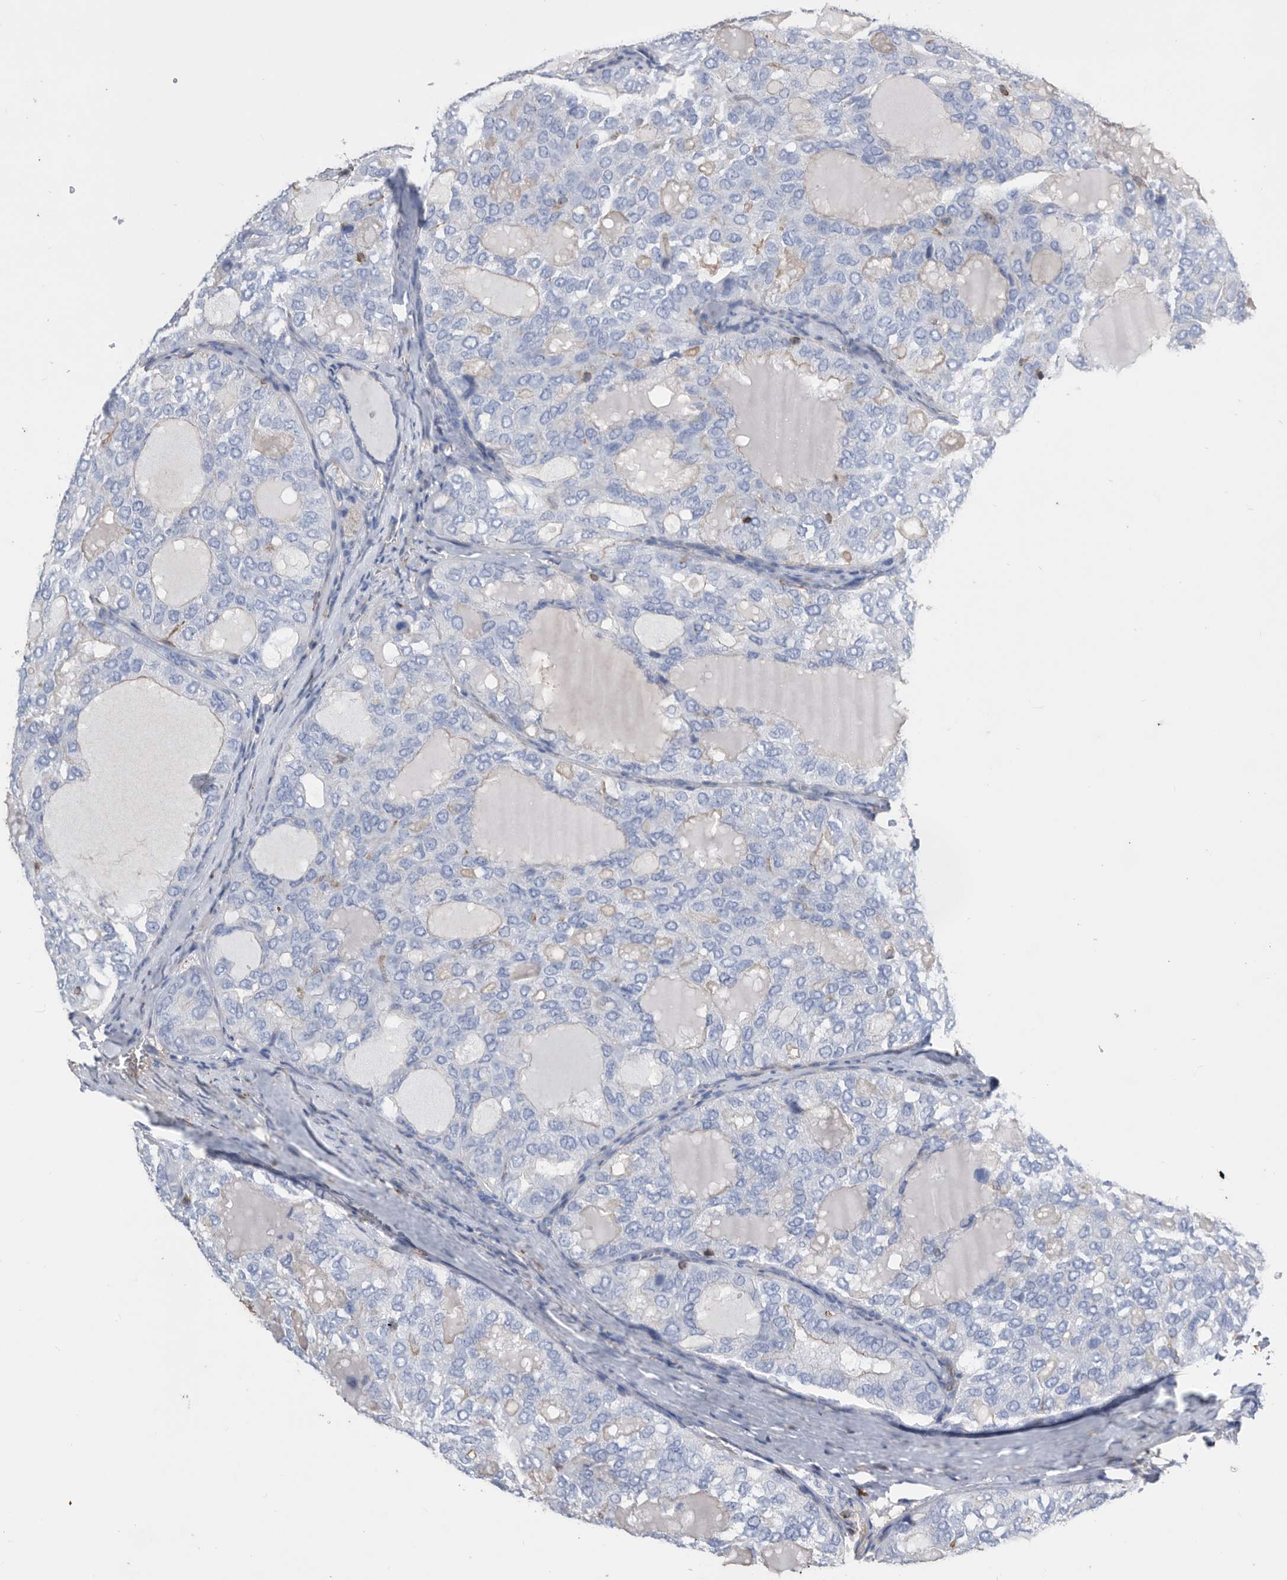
{"staining": {"intensity": "weak", "quantity": "<25%", "location": "cytoplasmic/membranous"}, "tissue": "thyroid cancer", "cell_type": "Tumor cells", "image_type": "cancer", "snomed": [{"axis": "morphology", "description": "Follicular adenoma carcinoma, NOS"}, {"axis": "topography", "description": "Thyroid gland"}], "caption": "The immunohistochemistry (IHC) micrograph has no significant positivity in tumor cells of thyroid cancer tissue. (IHC, brightfield microscopy, high magnification).", "gene": "MS4A4A", "patient": {"sex": "male", "age": 75}}